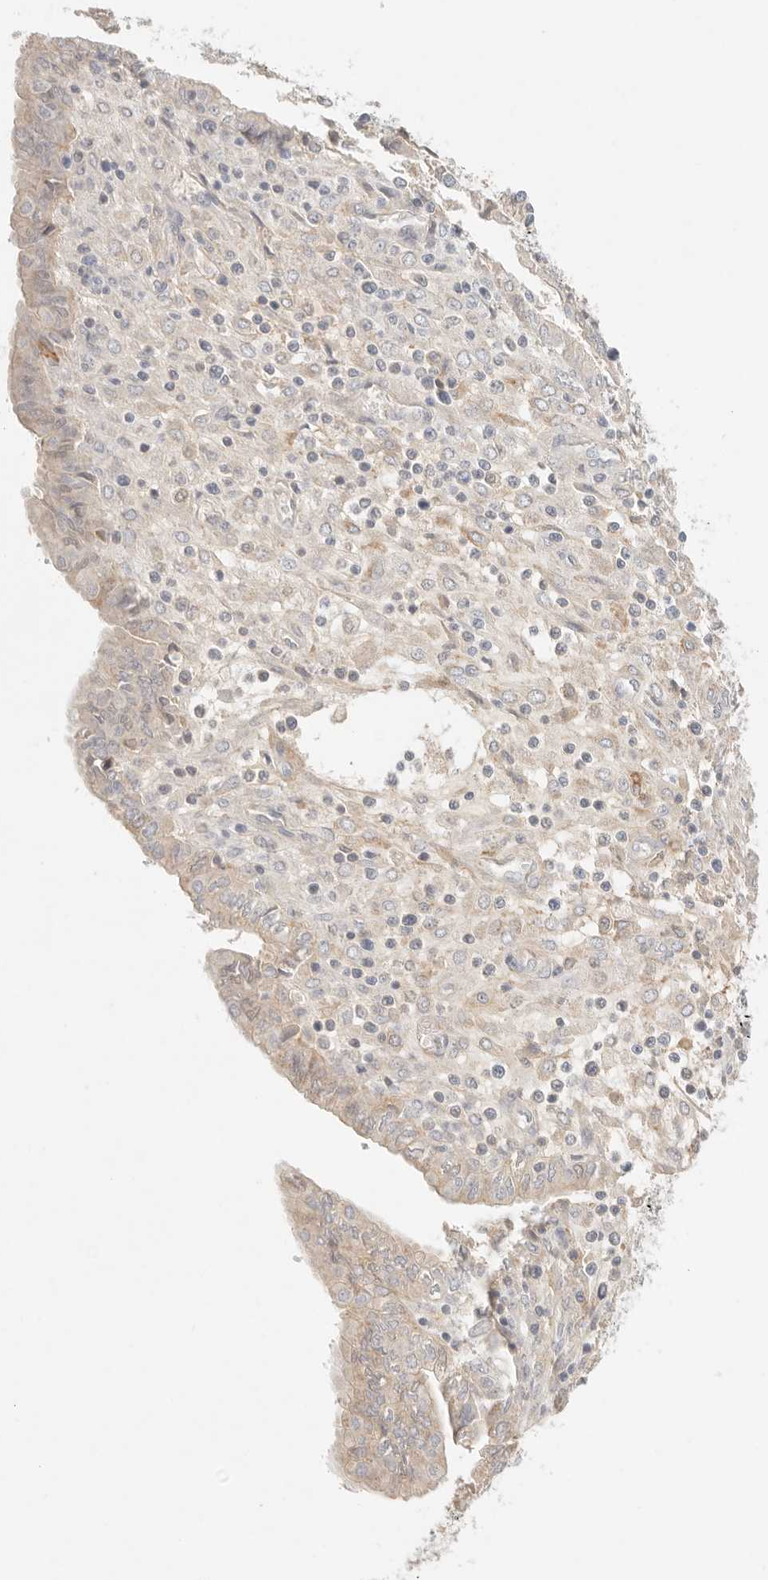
{"staining": {"intensity": "weak", "quantity": "<25%", "location": "cytoplasmic/membranous"}, "tissue": "endometrial cancer", "cell_type": "Tumor cells", "image_type": "cancer", "snomed": [{"axis": "morphology", "description": "Normal tissue, NOS"}, {"axis": "morphology", "description": "Adenocarcinoma, NOS"}, {"axis": "topography", "description": "Endometrium"}], "caption": "Immunohistochemistry (IHC) micrograph of human endometrial cancer stained for a protein (brown), which displays no positivity in tumor cells. (Stains: DAB (3,3'-diaminobenzidine) immunohistochemistry with hematoxylin counter stain, Microscopy: brightfield microscopy at high magnification).", "gene": "CEP120", "patient": {"sex": "female", "age": 53}}